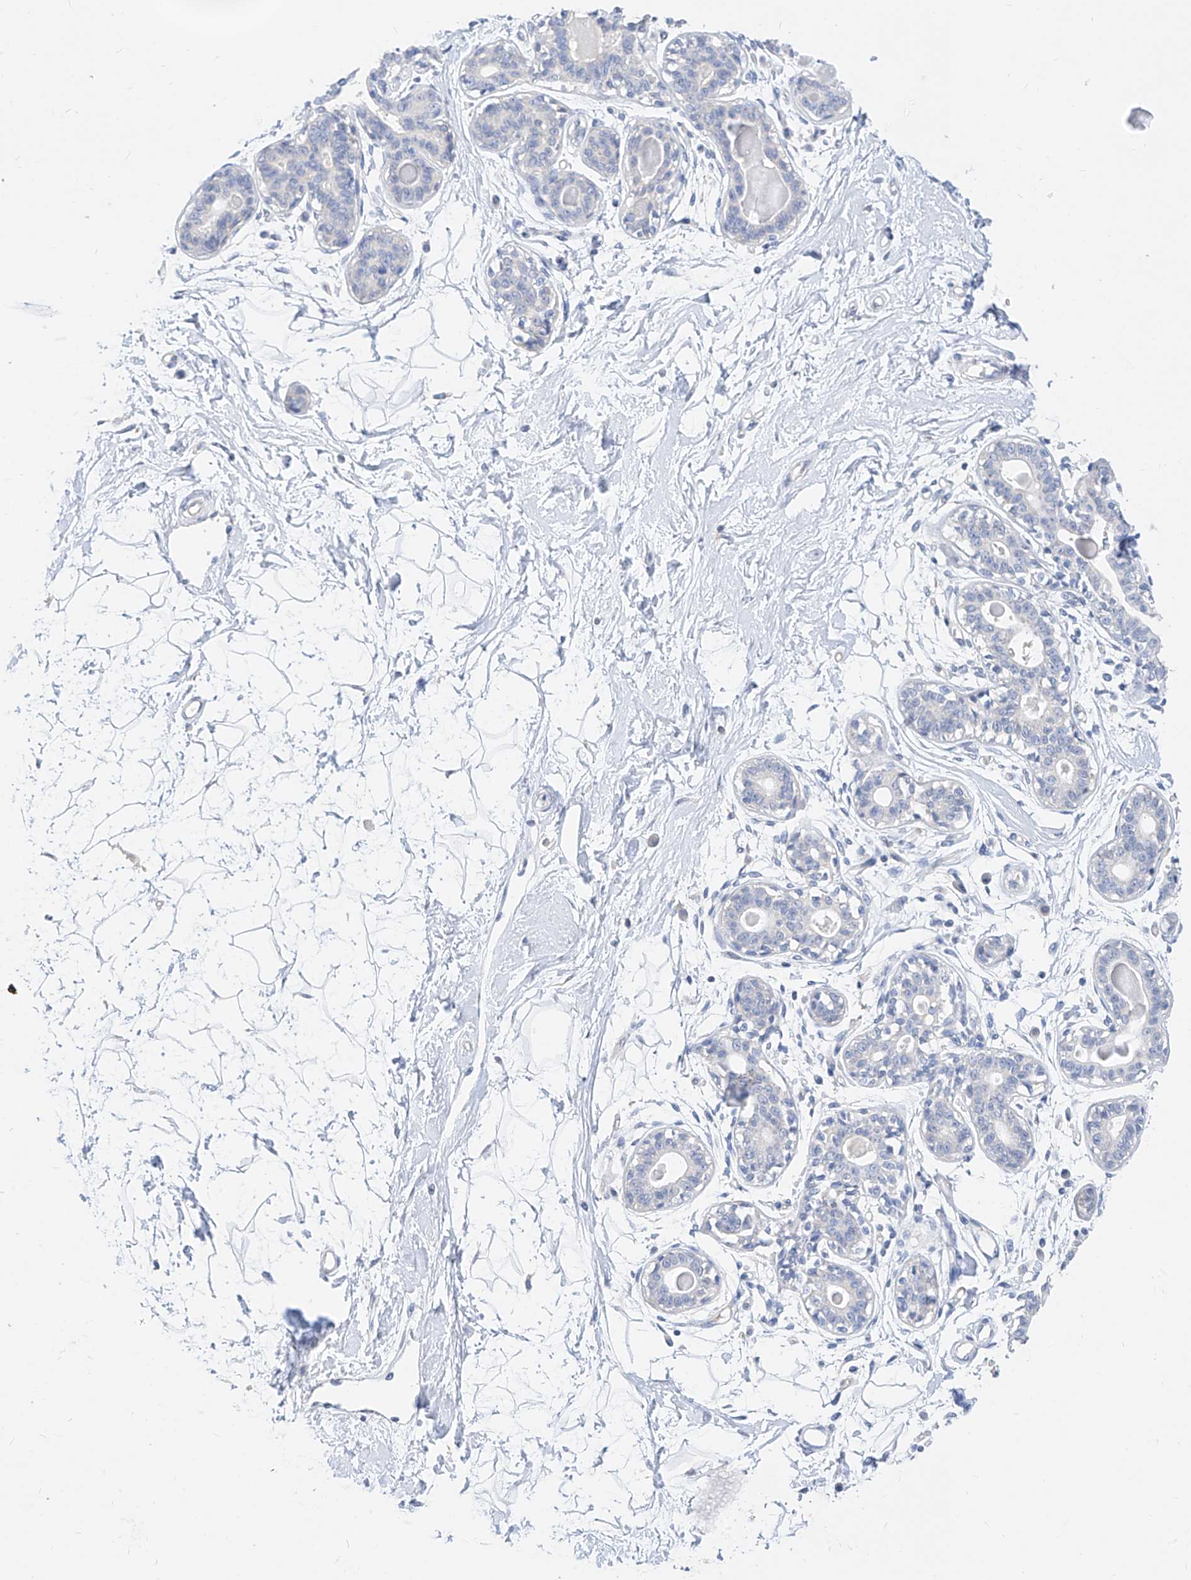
{"staining": {"intensity": "negative", "quantity": "none", "location": "none"}, "tissue": "breast", "cell_type": "Adipocytes", "image_type": "normal", "snomed": [{"axis": "morphology", "description": "Normal tissue, NOS"}, {"axis": "topography", "description": "Breast"}], "caption": "IHC micrograph of benign breast: breast stained with DAB (3,3'-diaminobenzidine) reveals no significant protein expression in adipocytes.", "gene": "ZZEF1", "patient": {"sex": "female", "age": 45}}